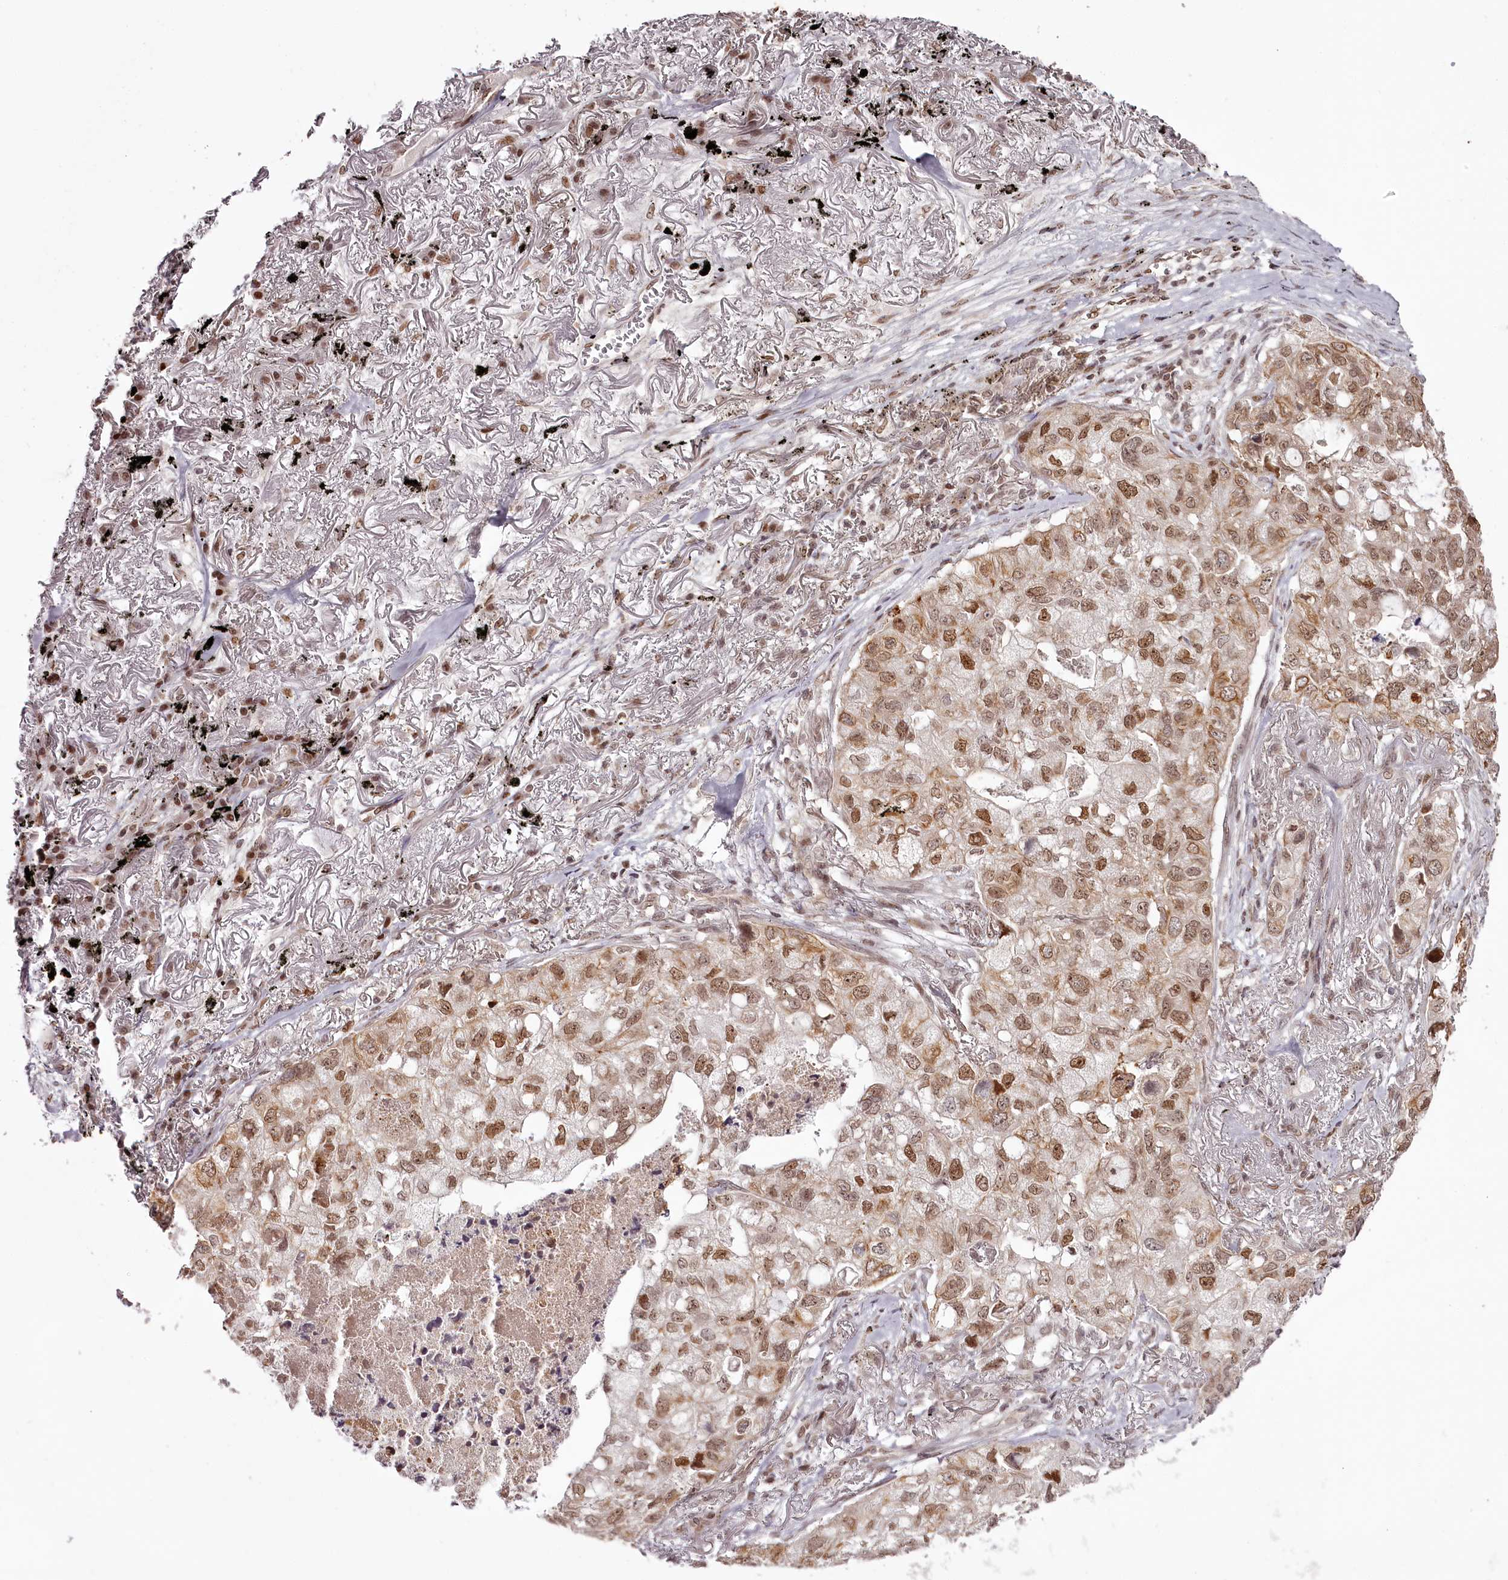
{"staining": {"intensity": "moderate", "quantity": ">75%", "location": "nuclear"}, "tissue": "lung cancer", "cell_type": "Tumor cells", "image_type": "cancer", "snomed": [{"axis": "morphology", "description": "Adenocarcinoma, NOS"}, {"axis": "topography", "description": "Lung"}], "caption": "Human lung cancer stained for a protein (brown) exhibits moderate nuclear positive expression in approximately >75% of tumor cells.", "gene": "THYN1", "patient": {"sex": "male", "age": 65}}